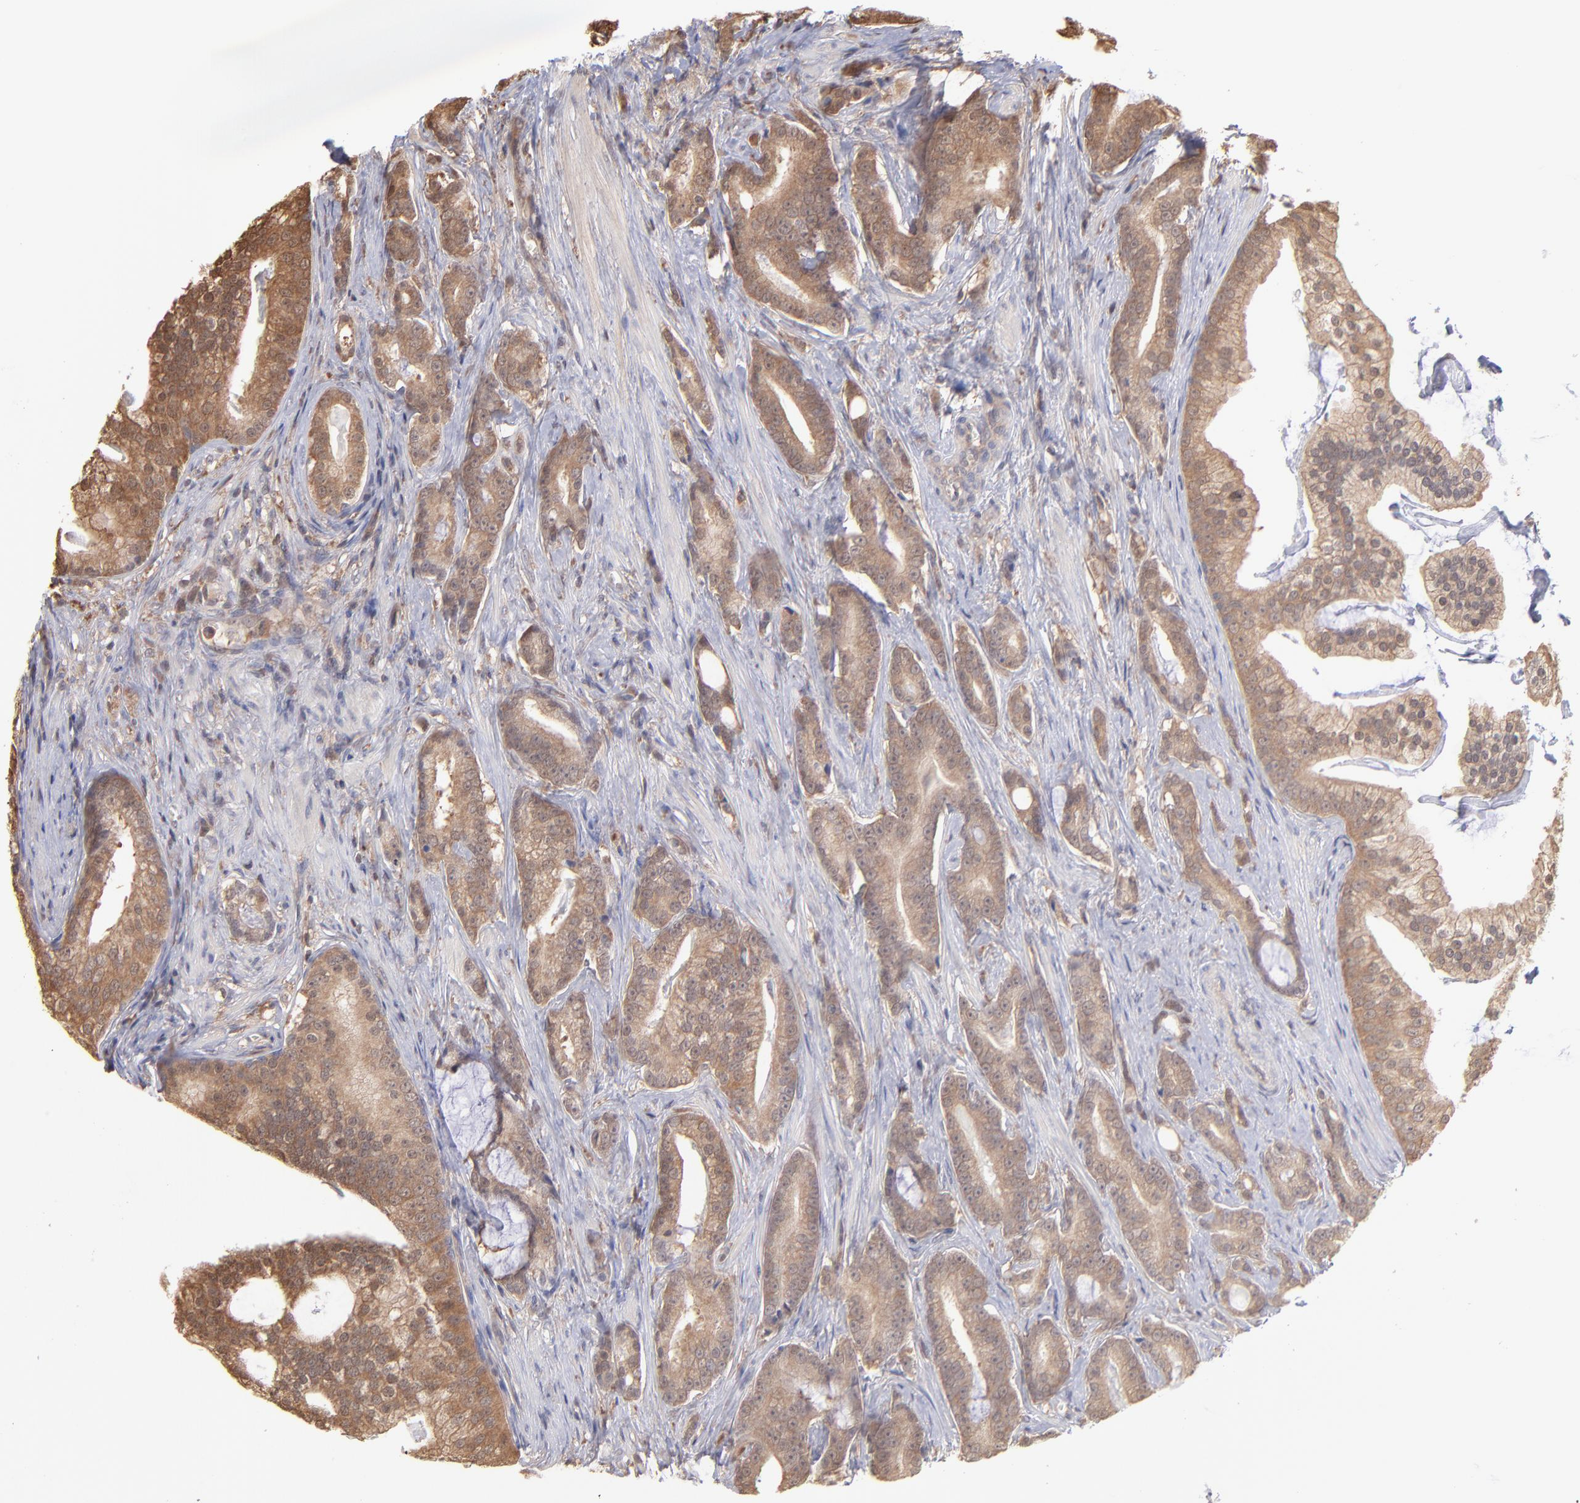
{"staining": {"intensity": "strong", "quantity": ">75%", "location": "cytoplasmic/membranous"}, "tissue": "prostate cancer", "cell_type": "Tumor cells", "image_type": "cancer", "snomed": [{"axis": "morphology", "description": "Adenocarcinoma, Low grade"}, {"axis": "topography", "description": "Prostate"}], "caption": "An immunohistochemistry (IHC) image of neoplastic tissue is shown. Protein staining in brown shows strong cytoplasmic/membranous positivity in prostate cancer within tumor cells.", "gene": "MAP2K2", "patient": {"sex": "male", "age": 58}}